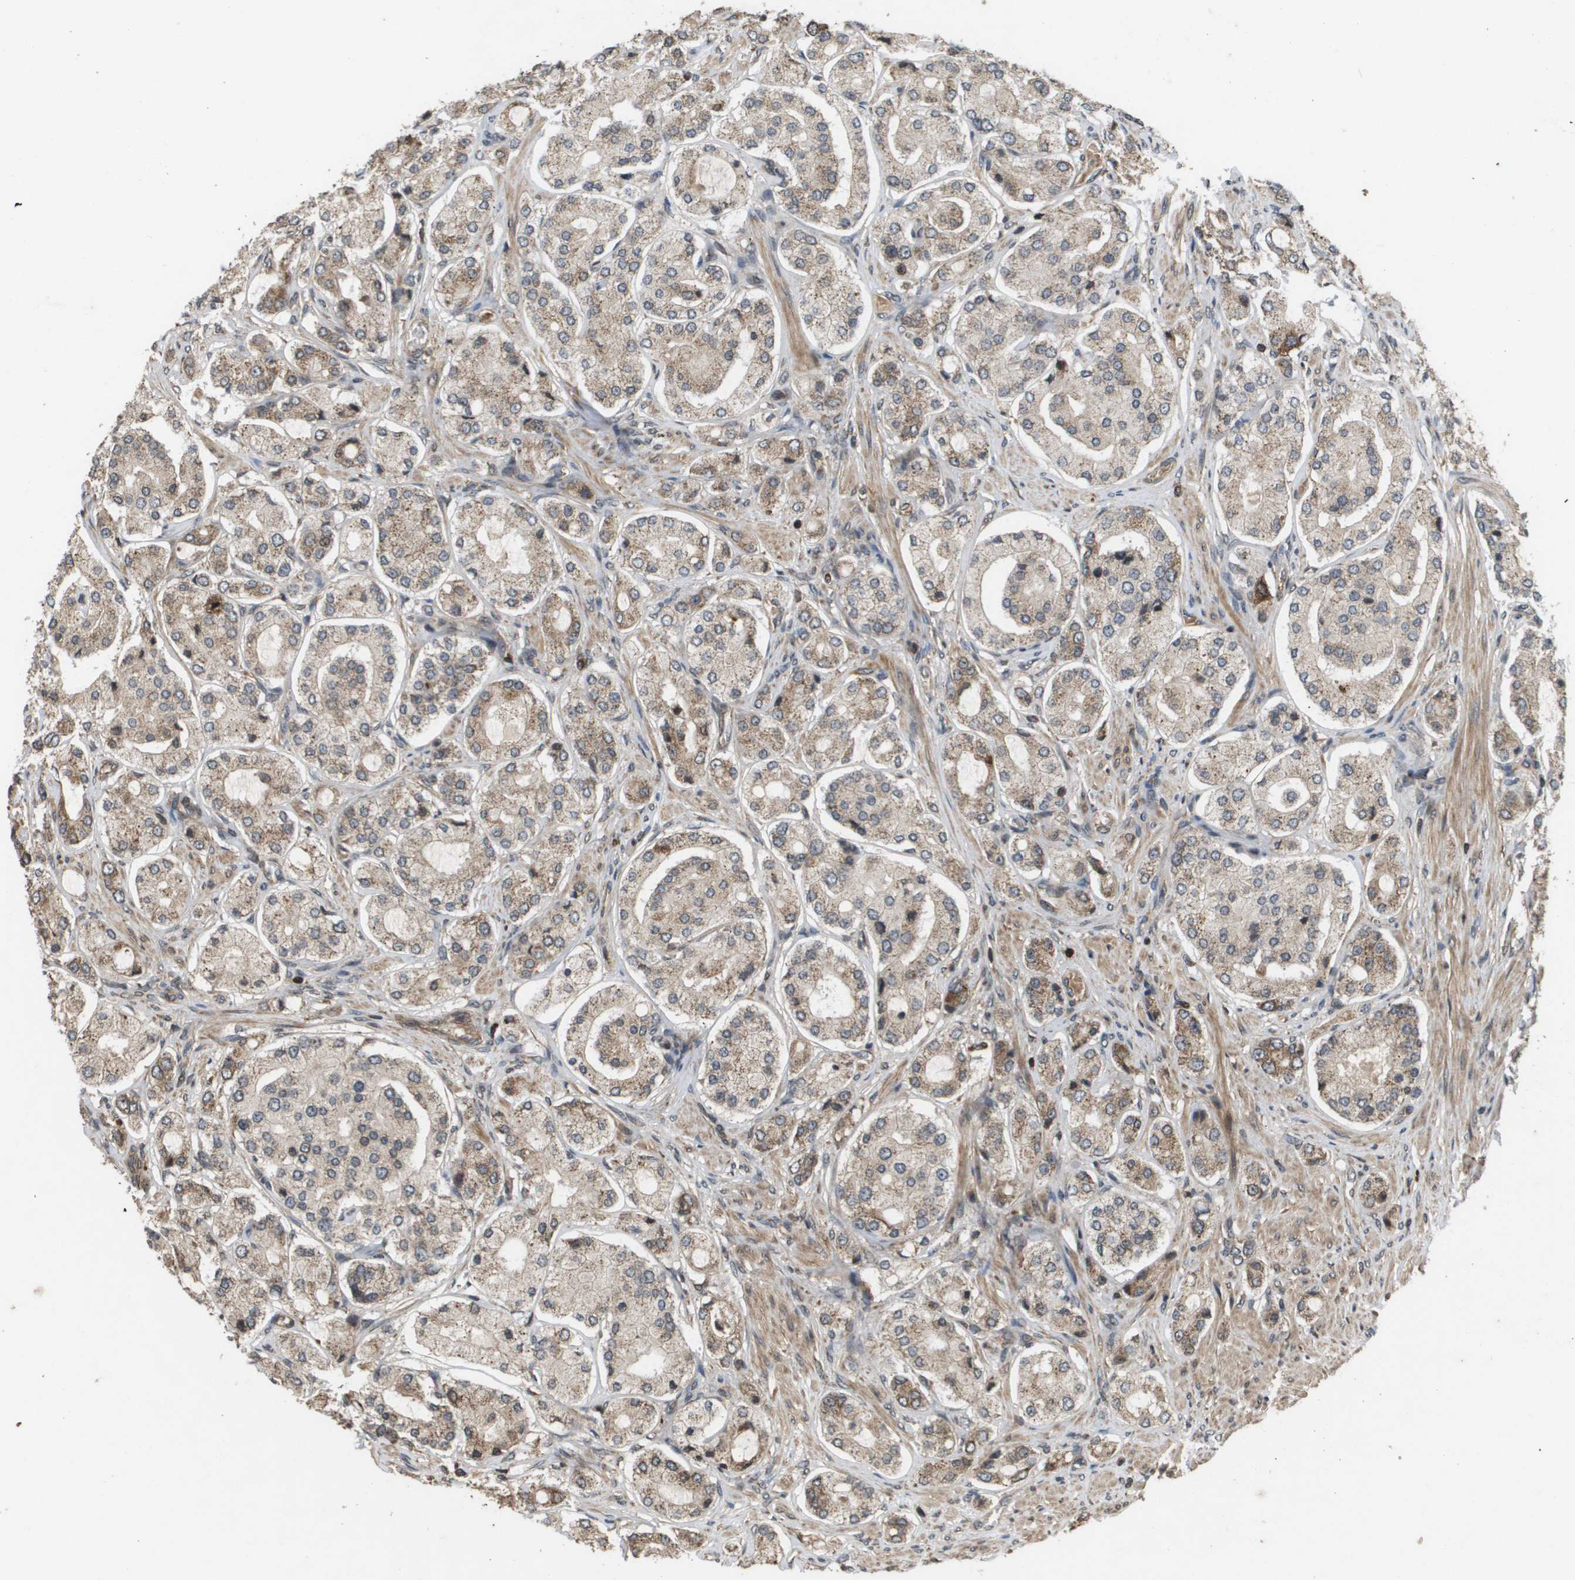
{"staining": {"intensity": "moderate", "quantity": ">75%", "location": "cytoplasmic/membranous"}, "tissue": "prostate cancer", "cell_type": "Tumor cells", "image_type": "cancer", "snomed": [{"axis": "morphology", "description": "Adenocarcinoma, High grade"}, {"axis": "topography", "description": "Prostate"}], "caption": "Protein expression analysis of human adenocarcinoma (high-grade) (prostate) reveals moderate cytoplasmic/membranous staining in approximately >75% of tumor cells. The staining was performed using DAB (3,3'-diaminobenzidine) to visualize the protein expression in brown, while the nuclei were stained in blue with hematoxylin (Magnification: 20x).", "gene": "KIF11", "patient": {"sex": "male", "age": 65}}